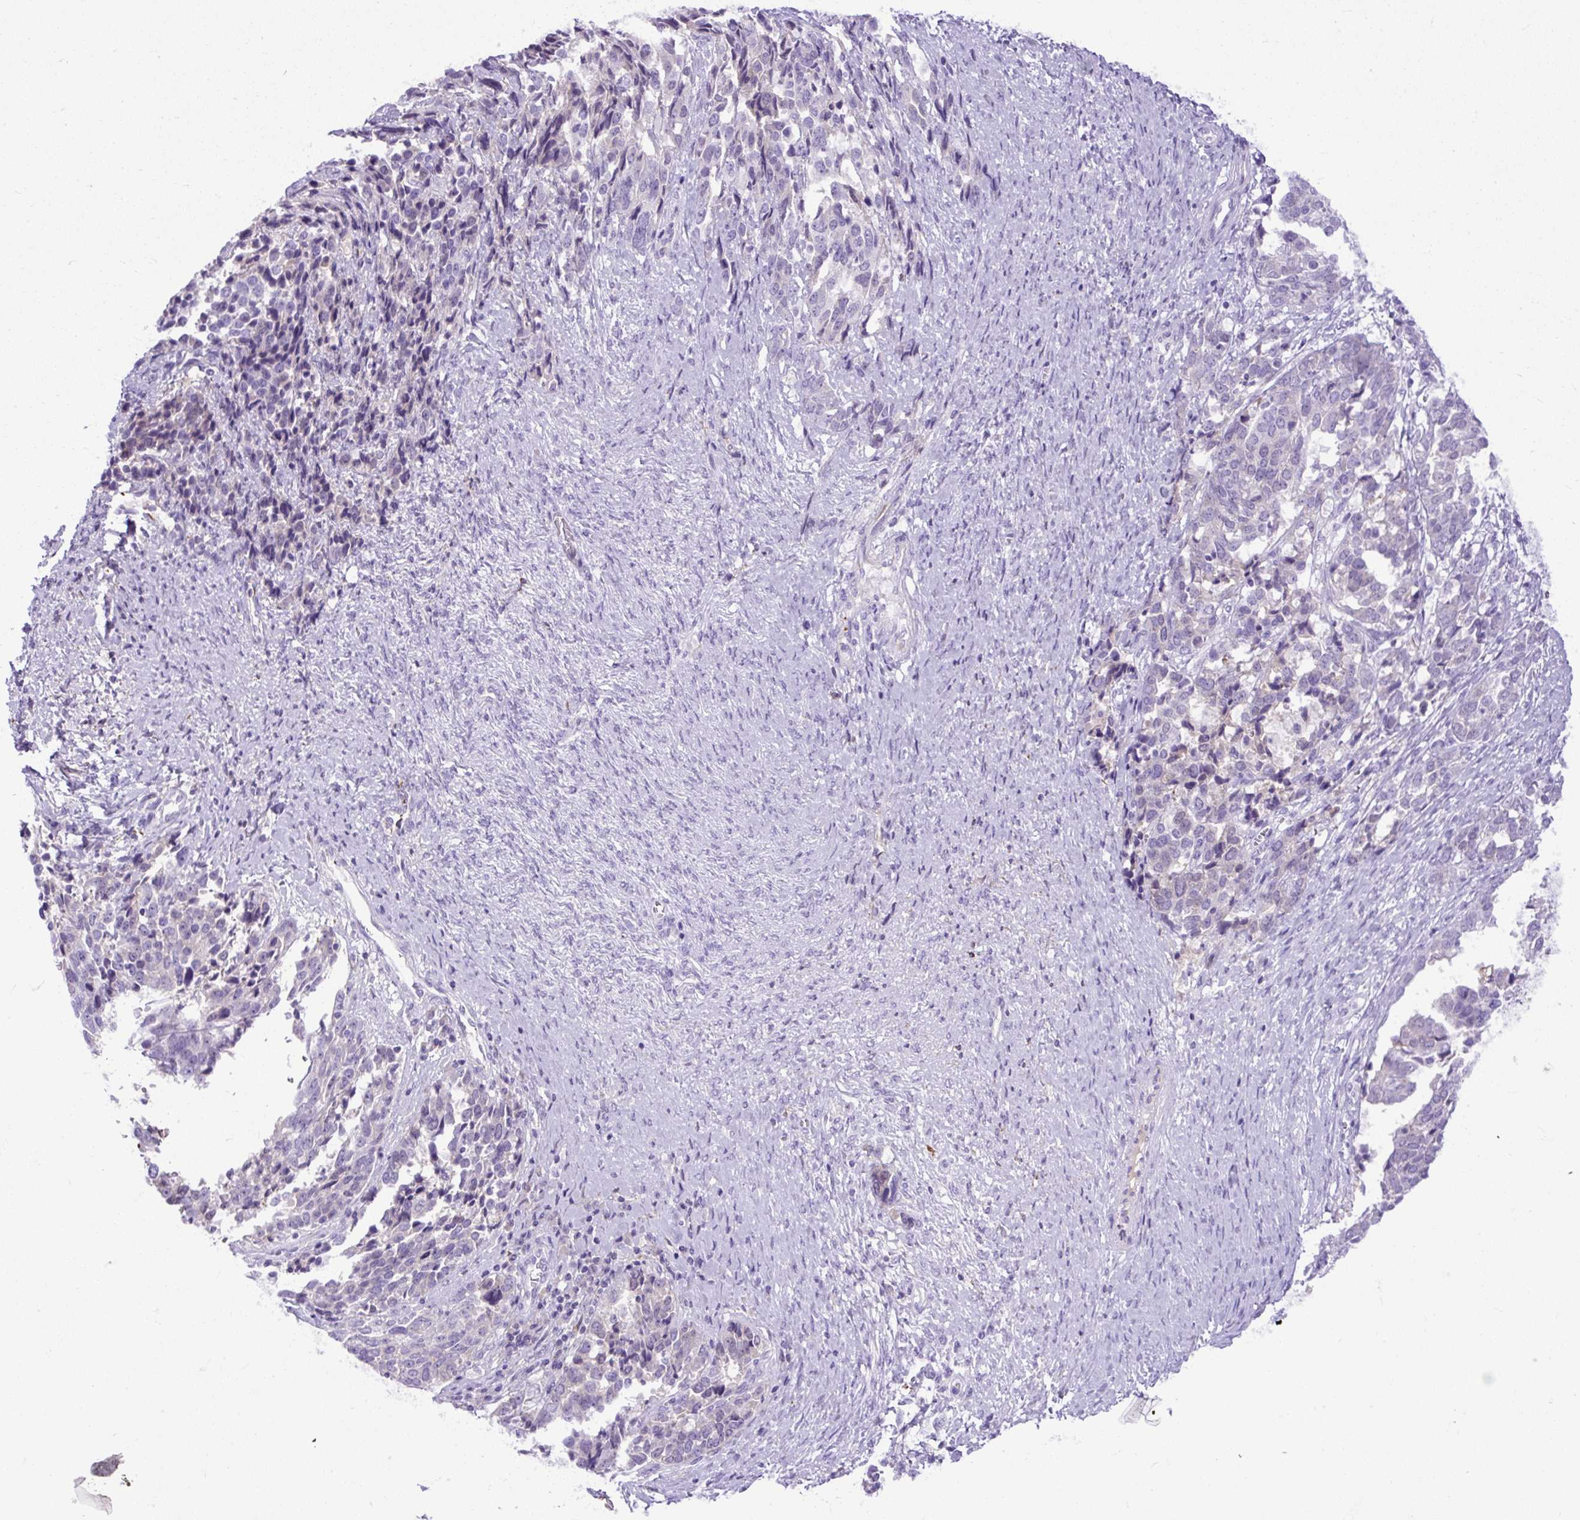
{"staining": {"intensity": "negative", "quantity": "none", "location": "none"}, "tissue": "ovarian cancer", "cell_type": "Tumor cells", "image_type": "cancer", "snomed": [{"axis": "morphology", "description": "Cystadenocarcinoma, serous, NOS"}, {"axis": "topography", "description": "Ovary"}], "caption": "A photomicrograph of human ovarian serous cystadenocarcinoma is negative for staining in tumor cells.", "gene": "SPTBN5", "patient": {"sex": "female", "age": 44}}